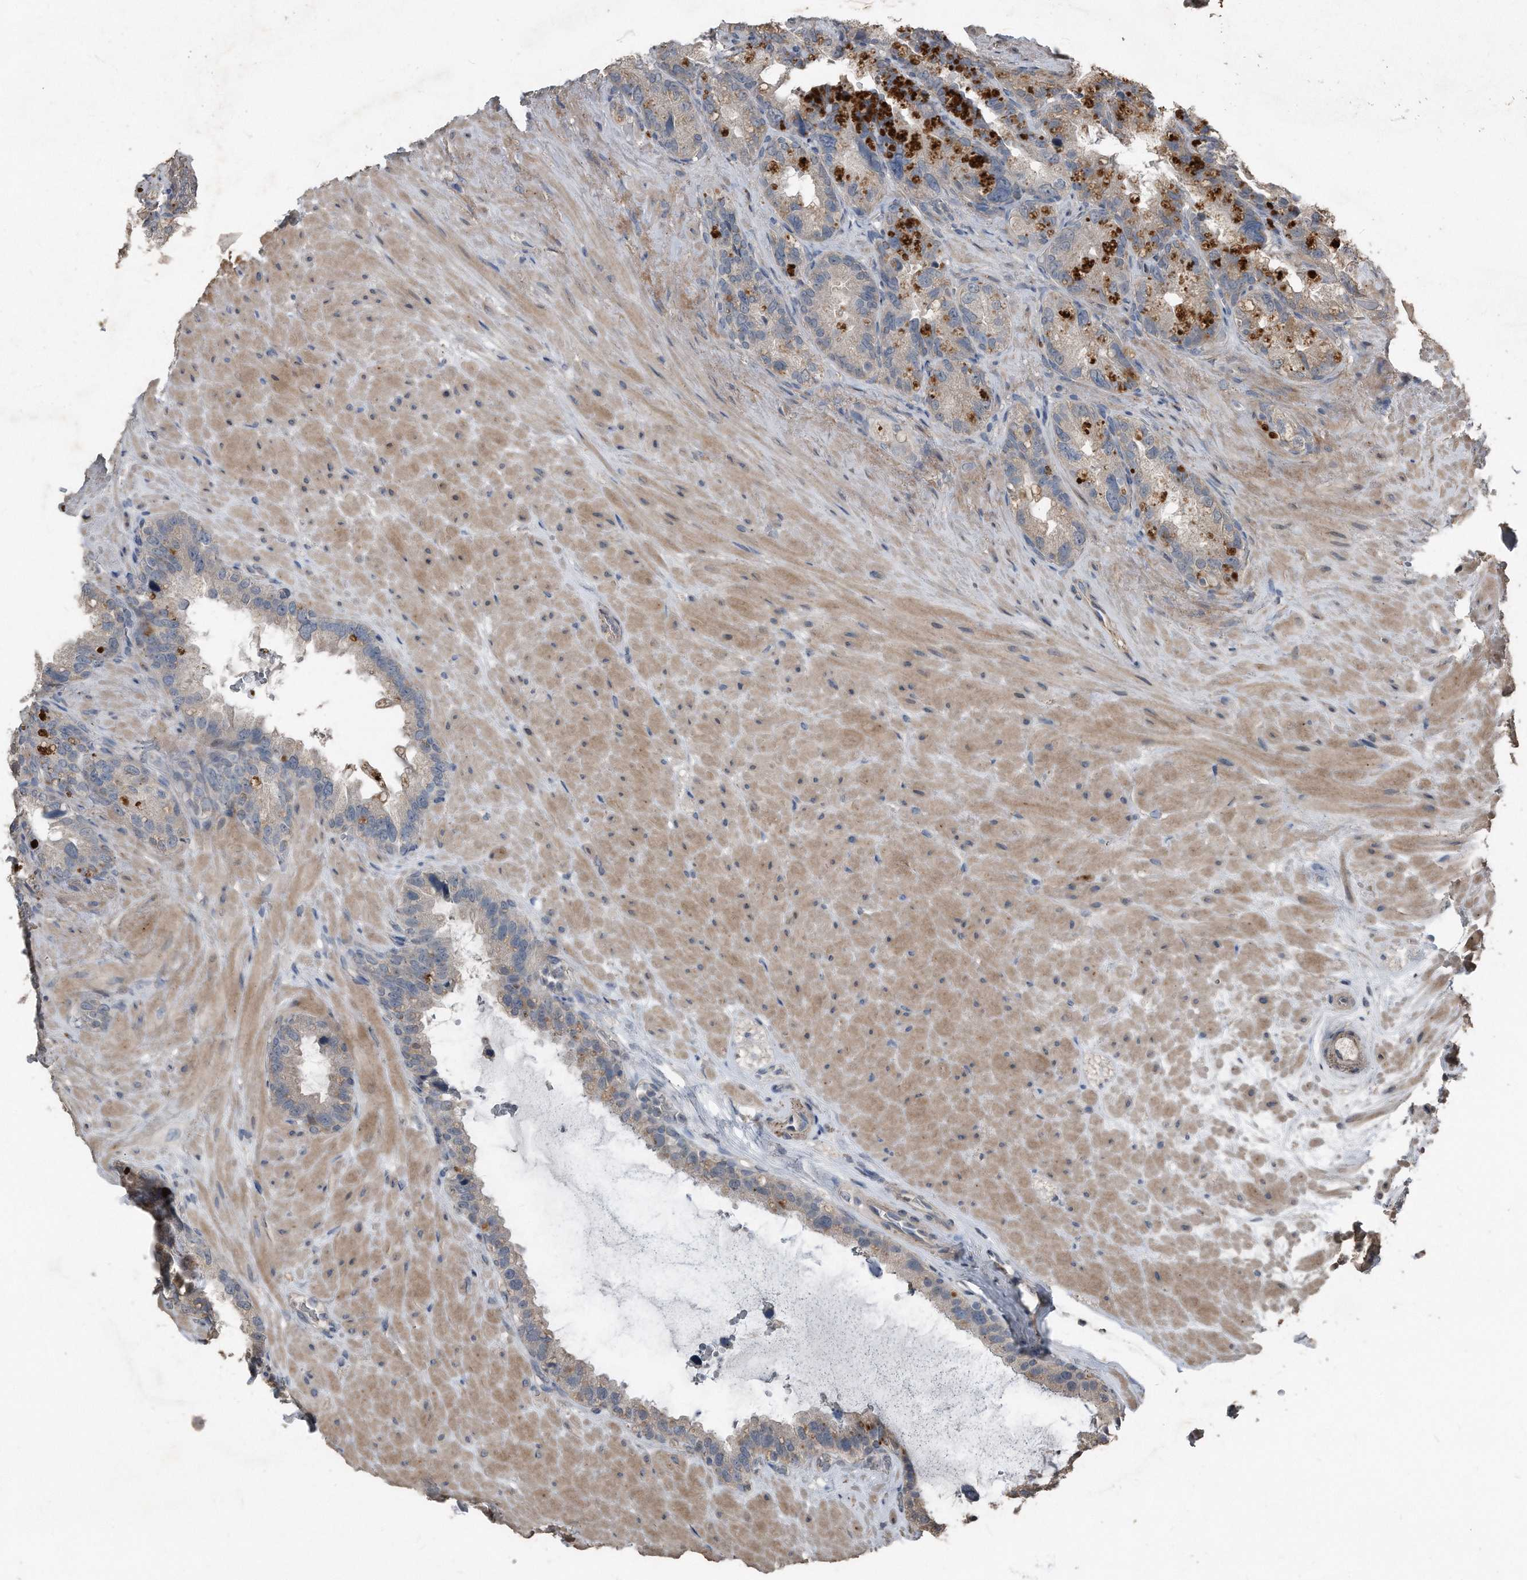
{"staining": {"intensity": "negative", "quantity": "none", "location": "none"}, "tissue": "seminal vesicle", "cell_type": "Glandular cells", "image_type": "normal", "snomed": [{"axis": "morphology", "description": "Normal tissue, NOS"}, {"axis": "topography", "description": "Seminal veicle"}], "caption": "The micrograph reveals no staining of glandular cells in unremarkable seminal vesicle. The staining is performed using DAB (3,3'-diaminobenzidine) brown chromogen with nuclei counter-stained in using hematoxylin.", "gene": "ANKRD10", "patient": {"sex": "male", "age": 80}}